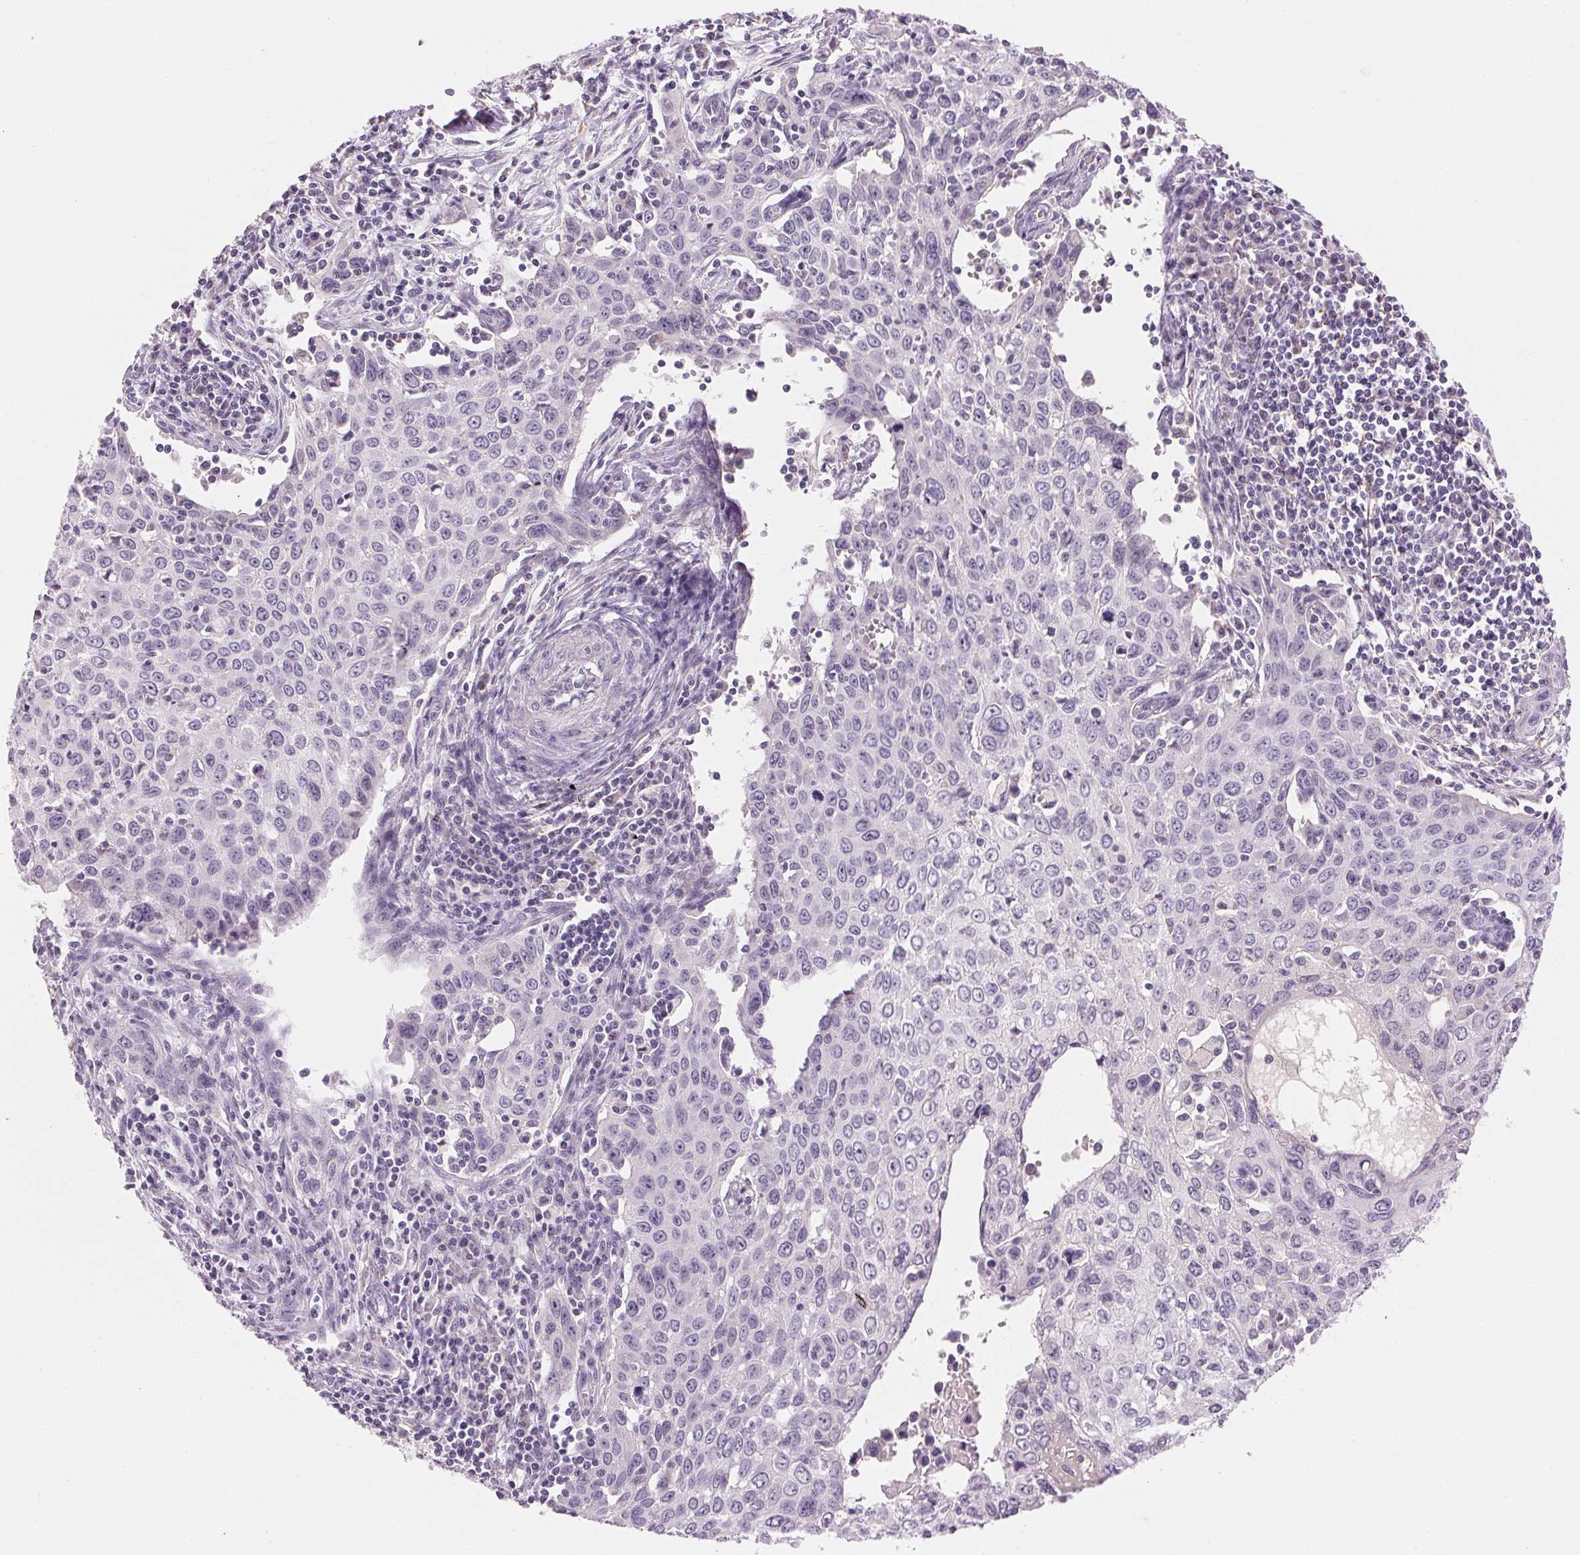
{"staining": {"intensity": "negative", "quantity": "none", "location": "none"}, "tissue": "cervical cancer", "cell_type": "Tumor cells", "image_type": "cancer", "snomed": [{"axis": "morphology", "description": "Squamous cell carcinoma, NOS"}, {"axis": "topography", "description": "Cervix"}], "caption": "Immunohistochemistry image of squamous cell carcinoma (cervical) stained for a protein (brown), which displays no positivity in tumor cells.", "gene": "CYP11B1", "patient": {"sex": "female", "age": 38}}